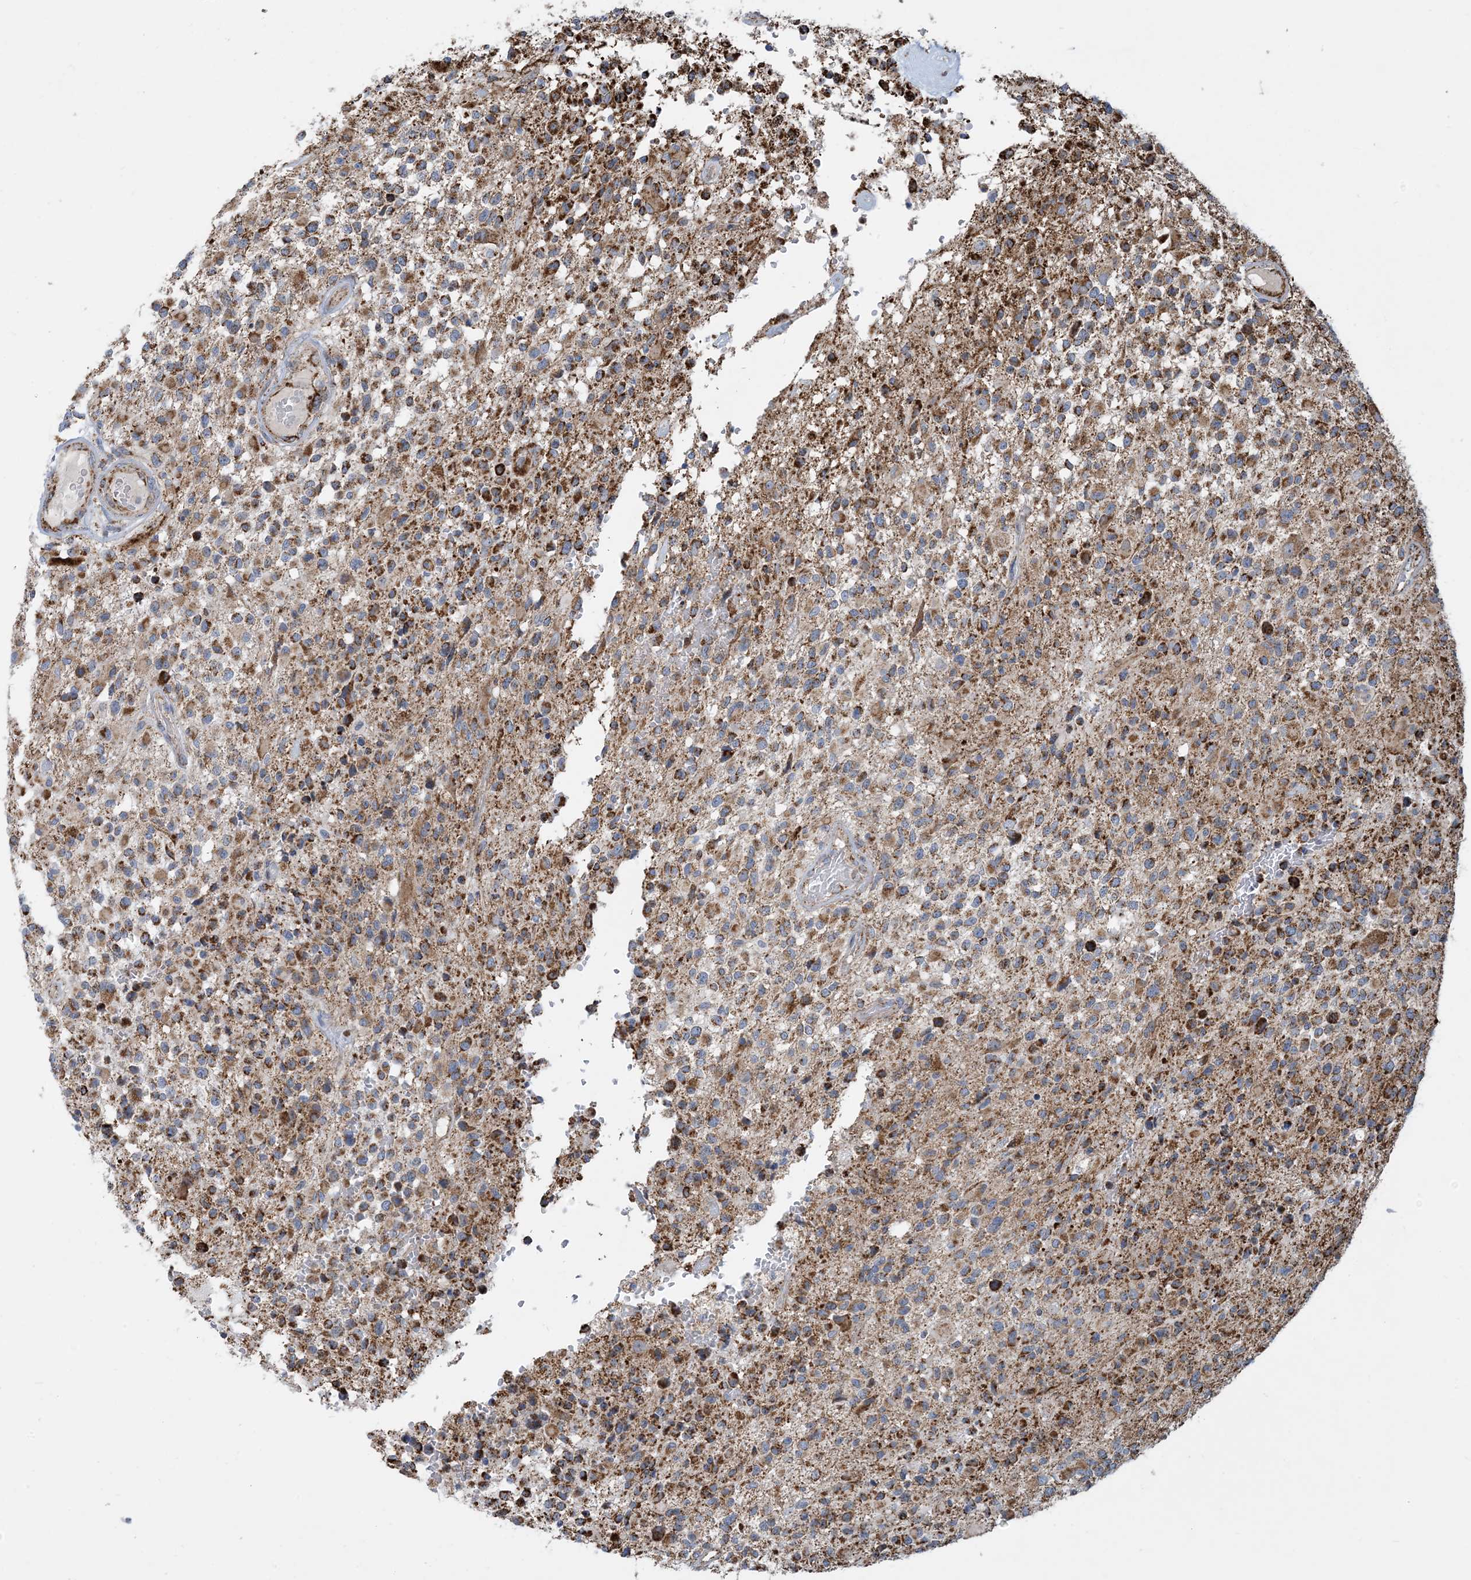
{"staining": {"intensity": "moderate", "quantity": ">75%", "location": "cytoplasmic/membranous"}, "tissue": "glioma", "cell_type": "Tumor cells", "image_type": "cancer", "snomed": [{"axis": "morphology", "description": "Glioma, malignant, High grade"}, {"axis": "morphology", "description": "Glioblastoma, NOS"}, {"axis": "topography", "description": "Brain"}], "caption": "Immunohistochemical staining of malignant glioma (high-grade) displays moderate cytoplasmic/membranous protein expression in approximately >75% of tumor cells. The staining was performed using DAB (3,3'-diaminobenzidine) to visualize the protein expression in brown, while the nuclei were stained in blue with hematoxylin (Magnification: 20x).", "gene": "PCDHGA1", "patient": {"sex": "male", "age": 60}}